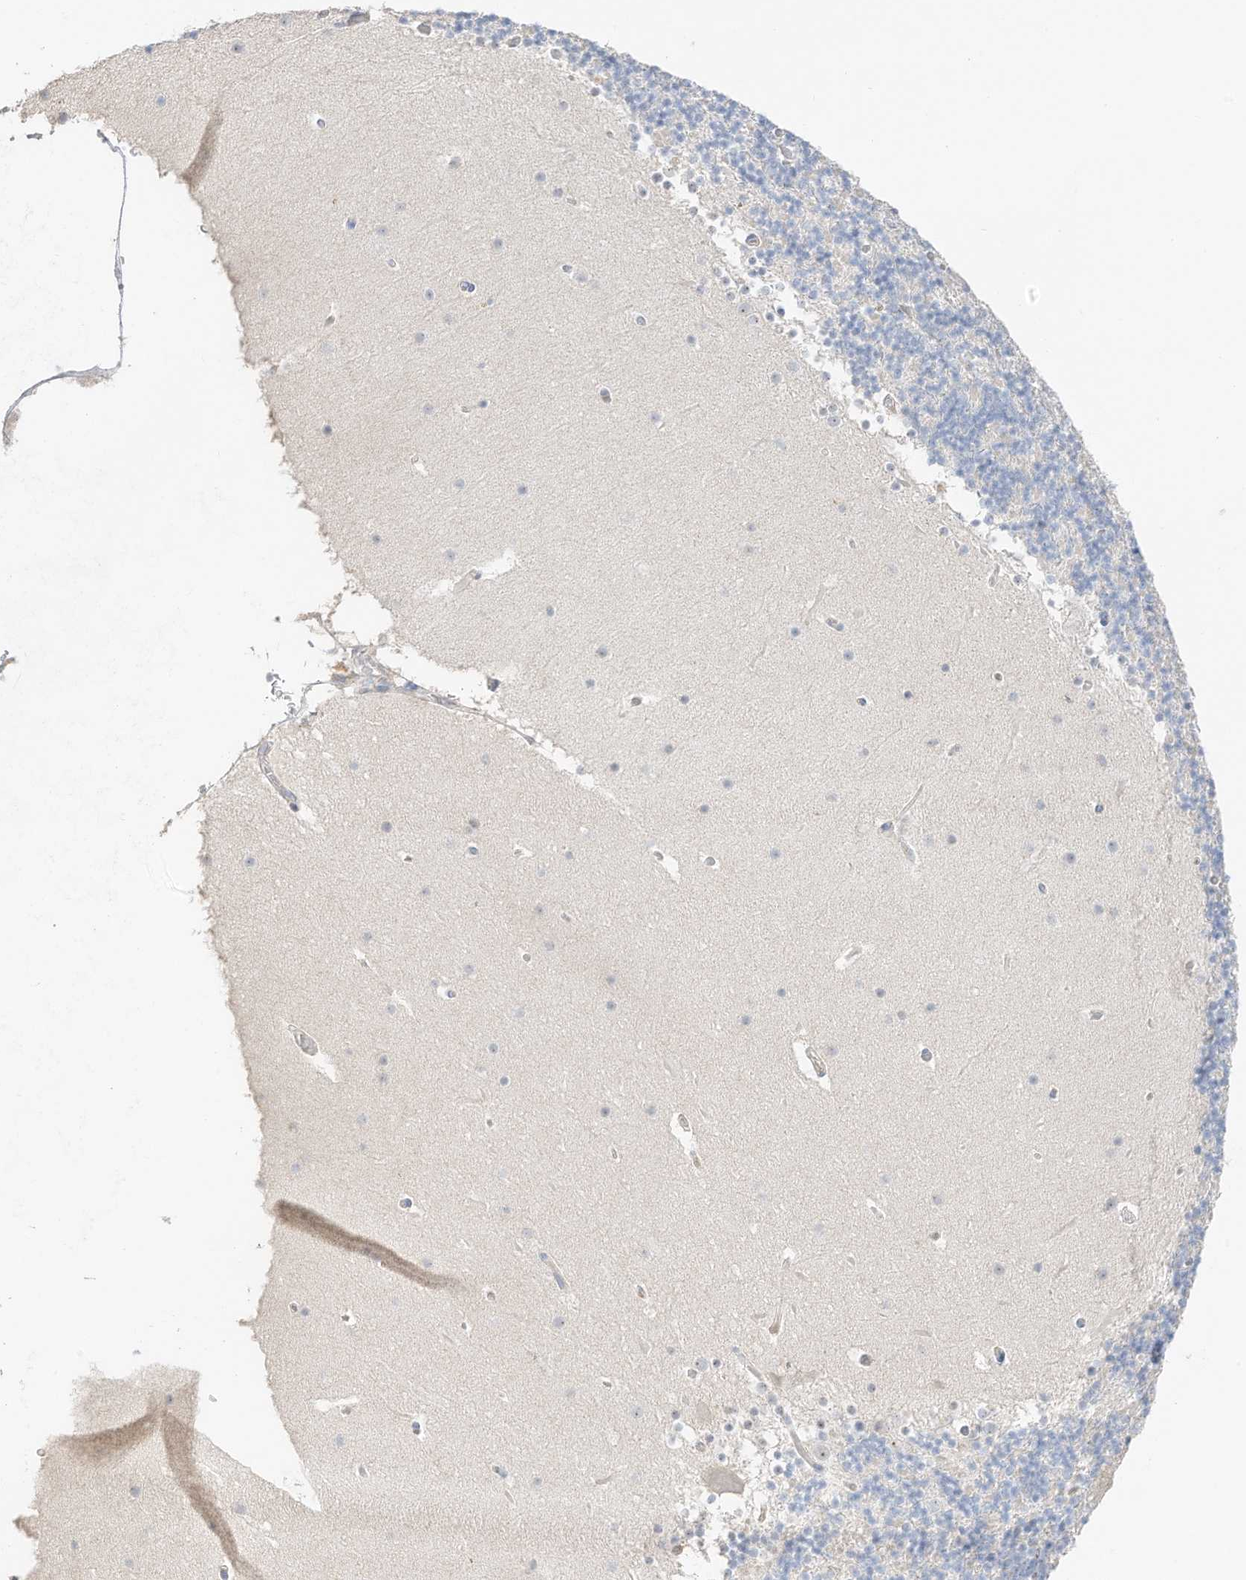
{"staining": {"intensity": "negative", "quantity": "none", "location": "none"}, "tissue": "cerebellum", "cell_type": "Cells in granular layer", "image_type": "normal", "snomed": [{"axis": "morphology", "description": "Normal tissue, NOS"}, {"axis": "topography", "description": "Cerebellum"}], "caption": "Micrograph shows no significant protein staining in cells in granular layer of normal cerebellum. (DAB immunohistochemistry with hematoxylin counter stain).", "gene": "ZBTB41", "patient": {"sex": "male", "age": 57}}